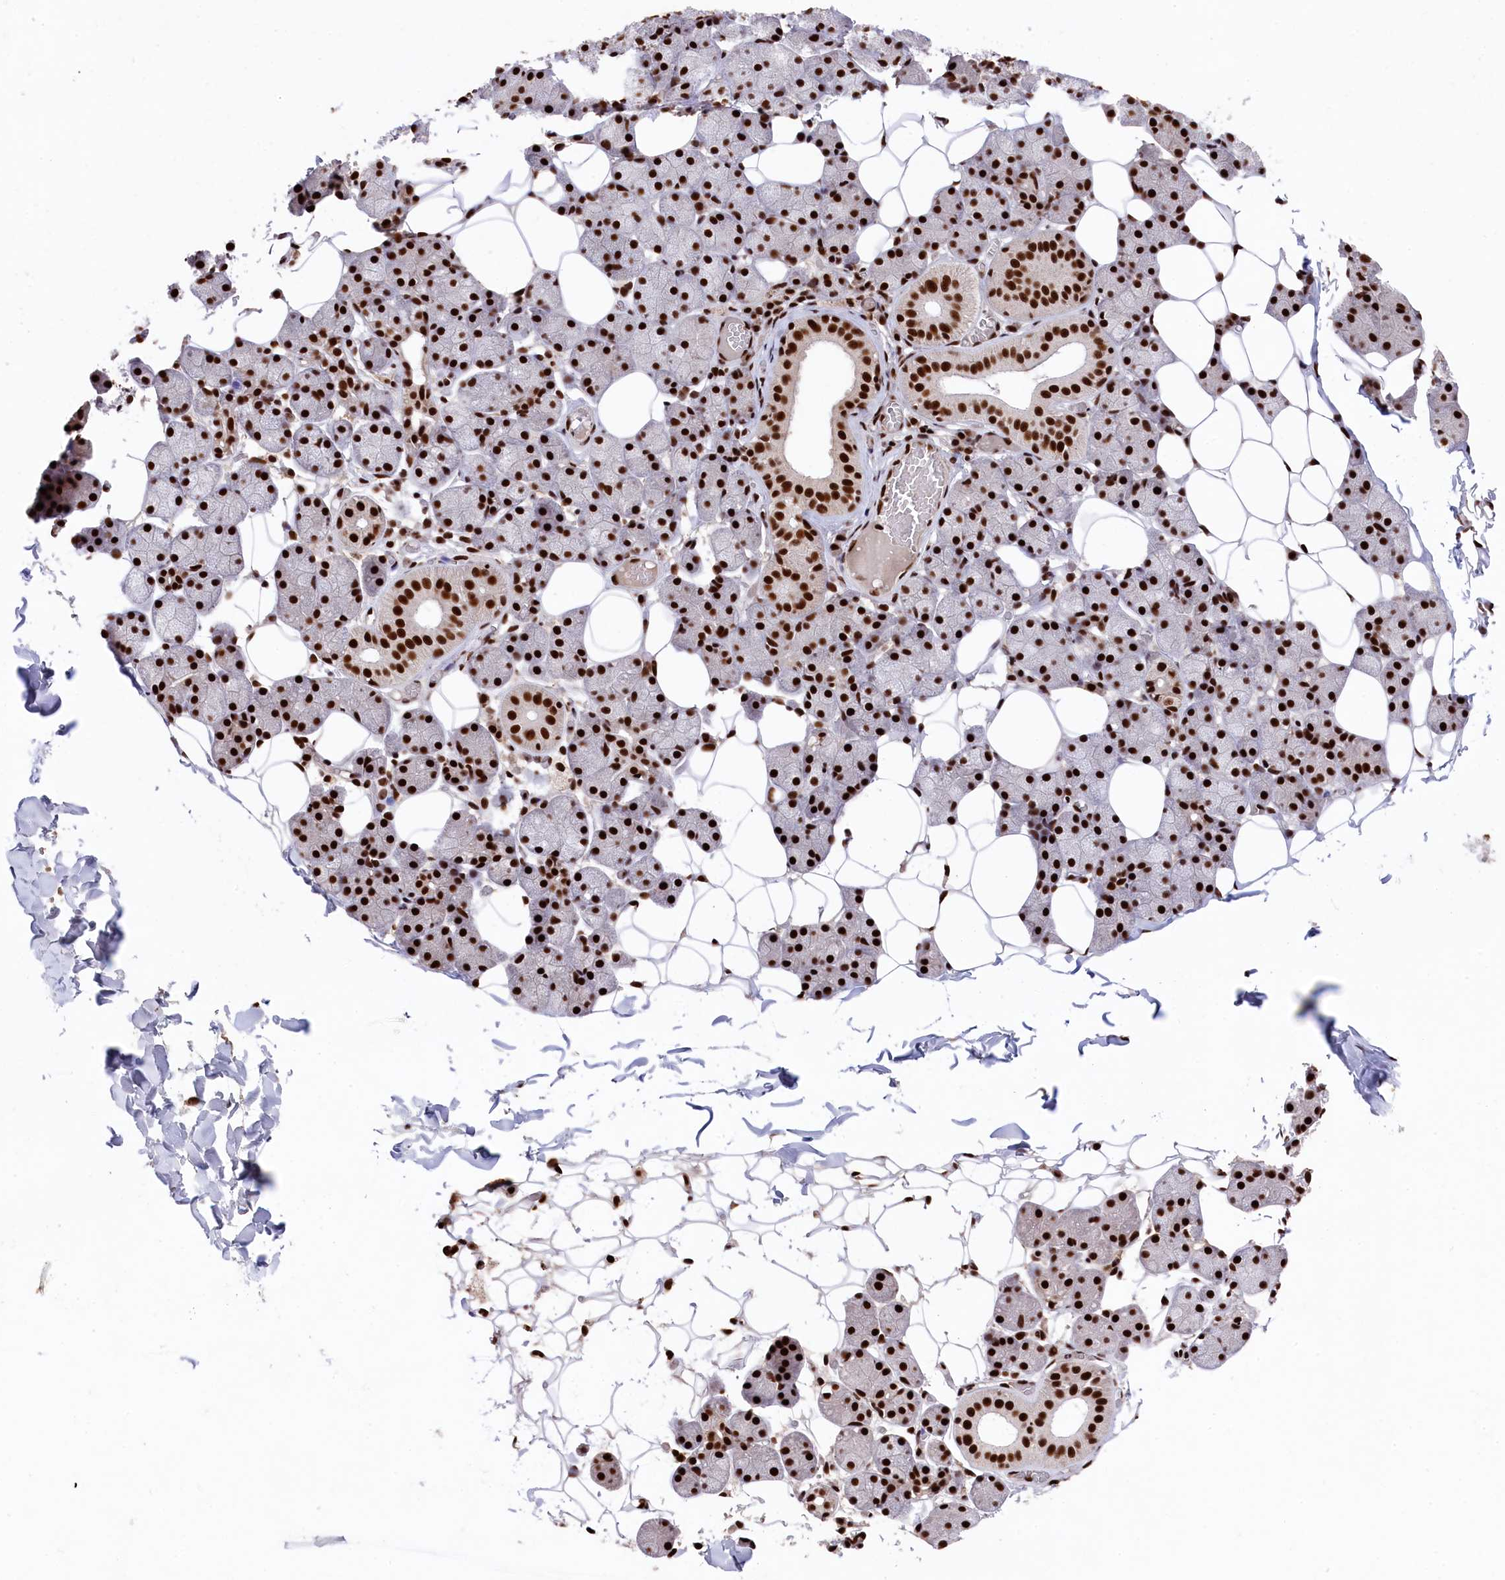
{"staining": {"intensity": "strong", "quantity": ">75%", "location": "nuclear"}, "tissue": "salivary gland", "cell_type": "Glandular cells", "image_type": "normal", "snomed": [{"axis": "morphology", "description": "Normal tissue, NOS"}, {"axis": "topography", "description": "Salivary gland"}], "caption": "A brown stain shows strong nuclear staining of a protein in glandular cells of normal salivary gland.", "gene": "PRPF31", "patient": {"sex": "female", "age": 33}}